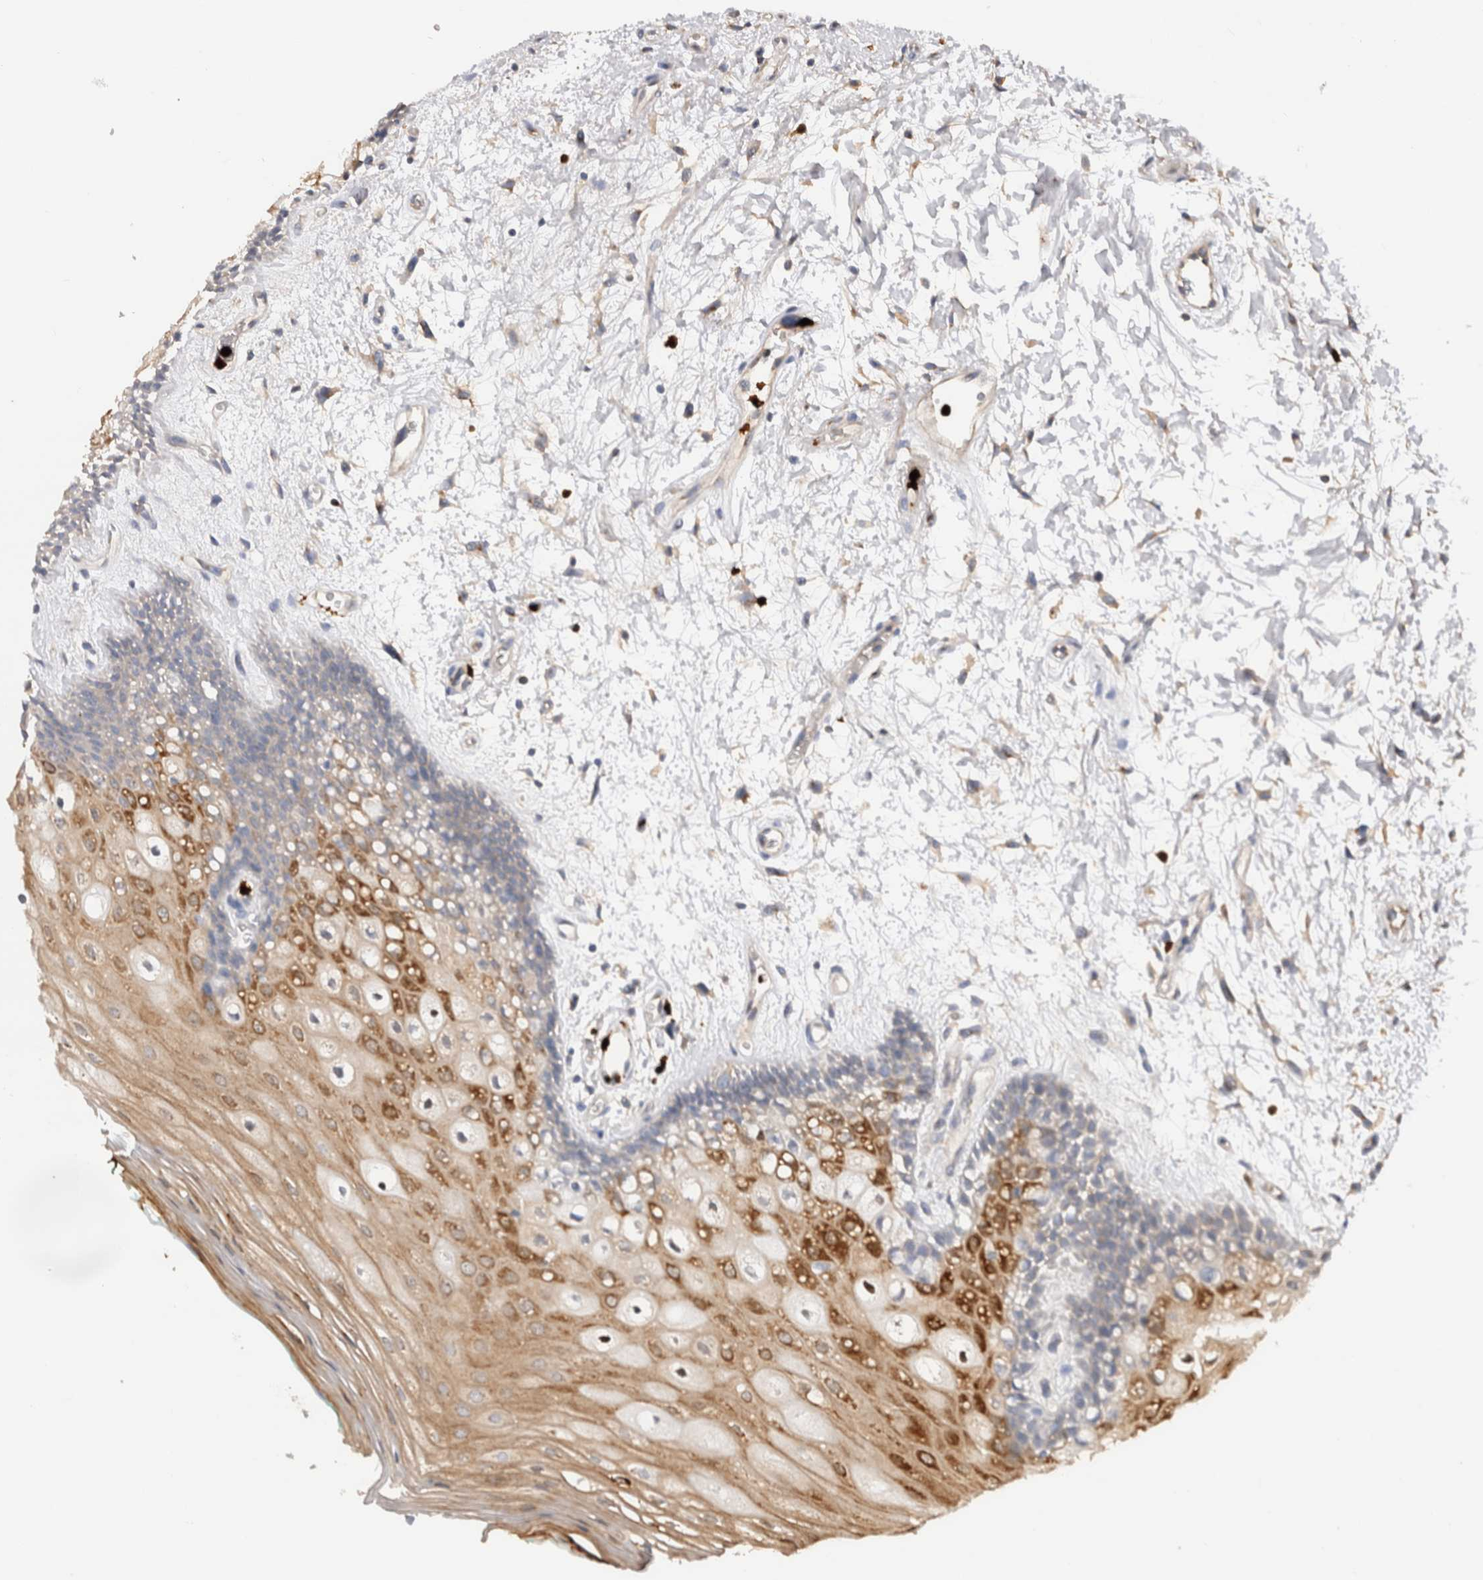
{"staining": {"intensity": "moderate", "quantity": "25%-75%", "location": "cytoplasmic/membranous"}, "tissue": "oral mucosa", "cell_type": "Squamous epithelial cells", "image_type": "normal", "snomed": [{"axis": "morphology", "description": "Normal tissue, NOS"}, {"axis": "topography", "description": "Skeletal muscle"}, {"axis": "topography", "description": "Oral tissue"}, {"axis": "topography", "description": "Peripheral nerve tissue"}], "caption": "Human oral mucosa stained for a protein (brown) demonstrates moderate cytoplasmic/membranous positive positivity in approximately 25%-75% of squamous epithelial cells.", "gene": "NXT2", "patient": {"sex": "female", "age": 84}}